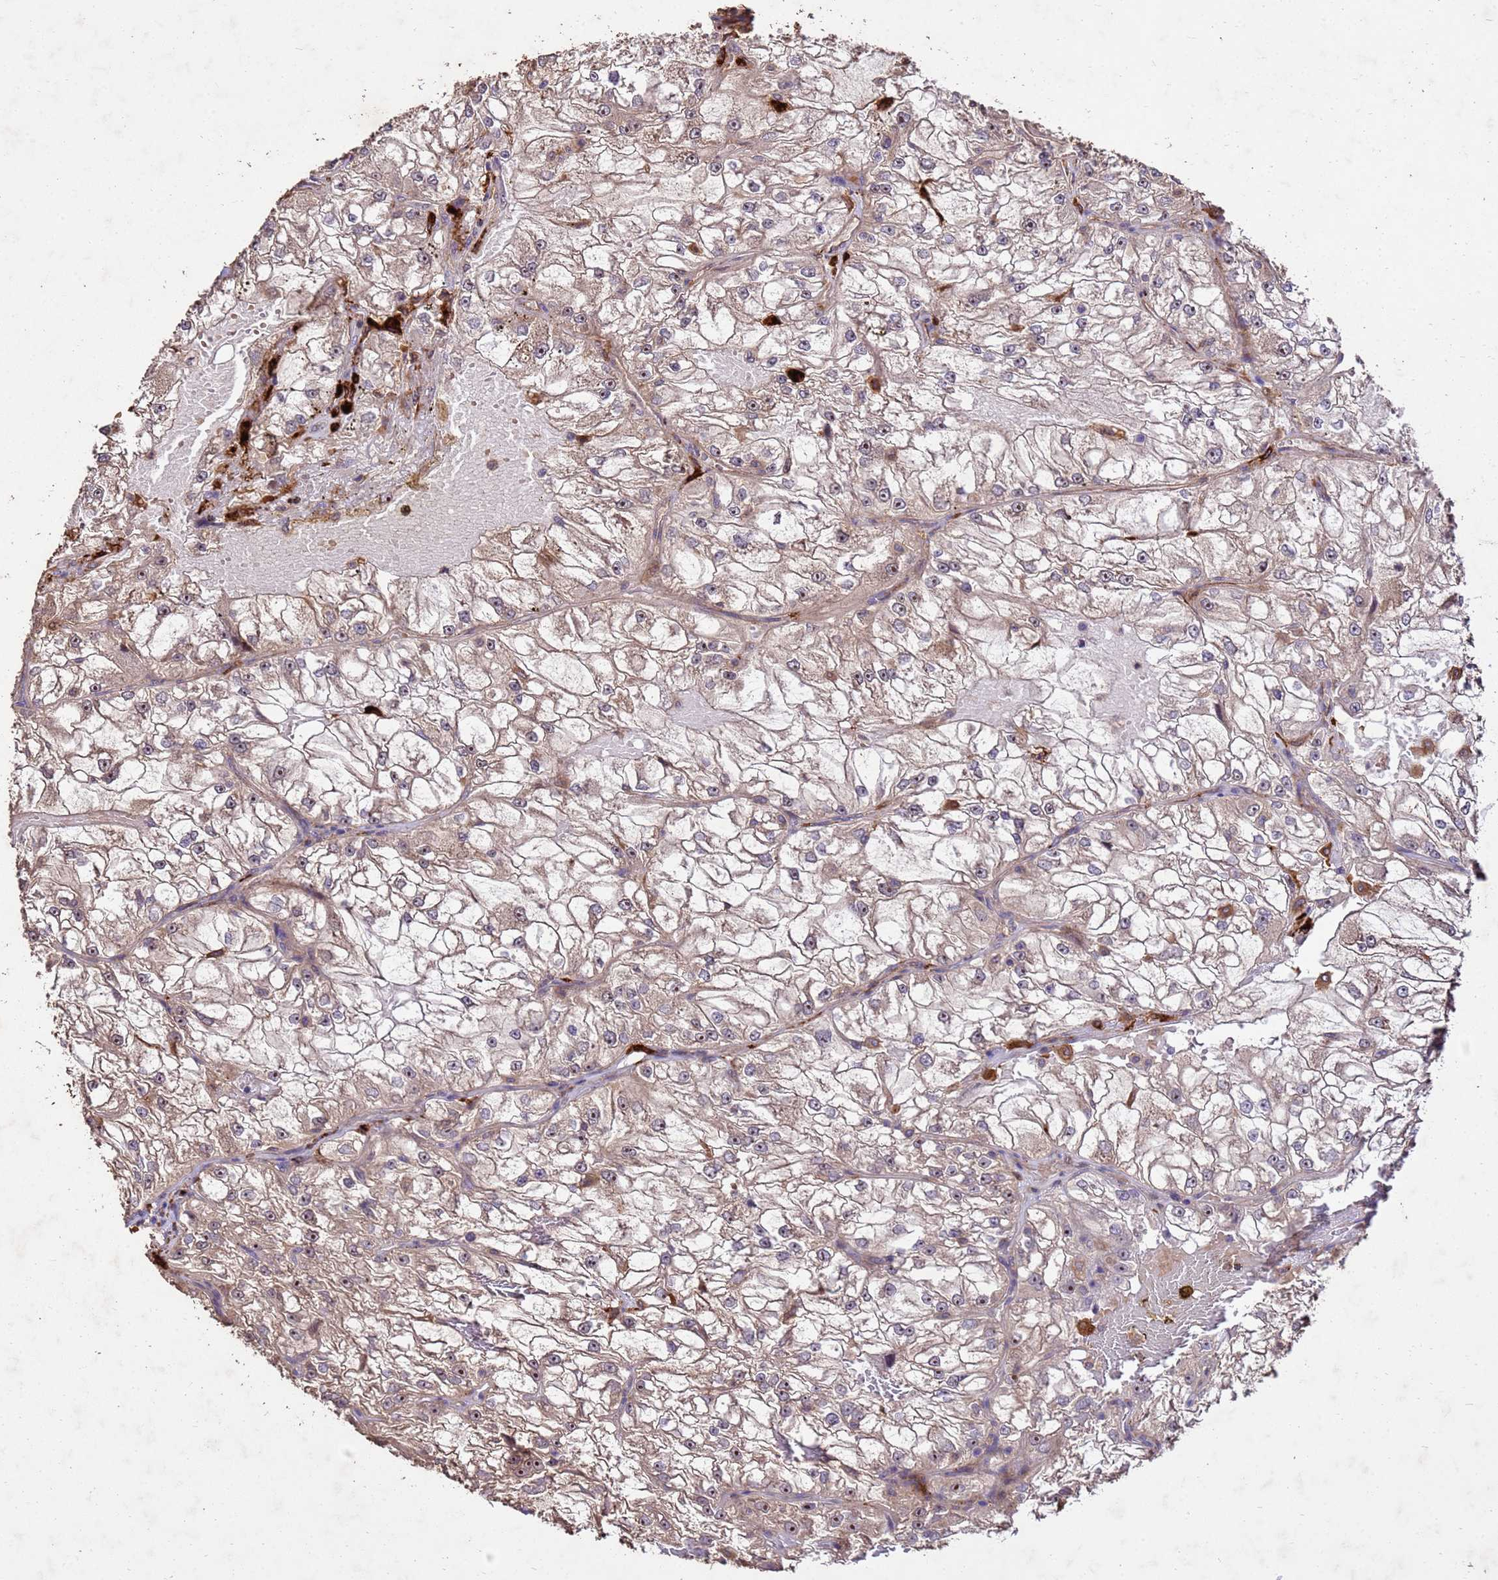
{"staining": {"intensity": "weak", "quantity": ">75%", "location": "cytoplasmic/membranous"}, "tissue": "renal cancer", "cell_type": "Tumor cells", "image_type": "cancer", "snomed": [{"axis": "morphology", "description": "Adenocarcinoma, NOS"}, {"axis": "topography", "description": "Kidney"}], "caption": "The immunohistochemical stain highlights weak cytoplasmic/membranous expression in tumor cells of renal cancer tissue. Nuclei are stained in blue.", "gene": "TOR4A", "patient": {"sex": "female", "age": 72}}